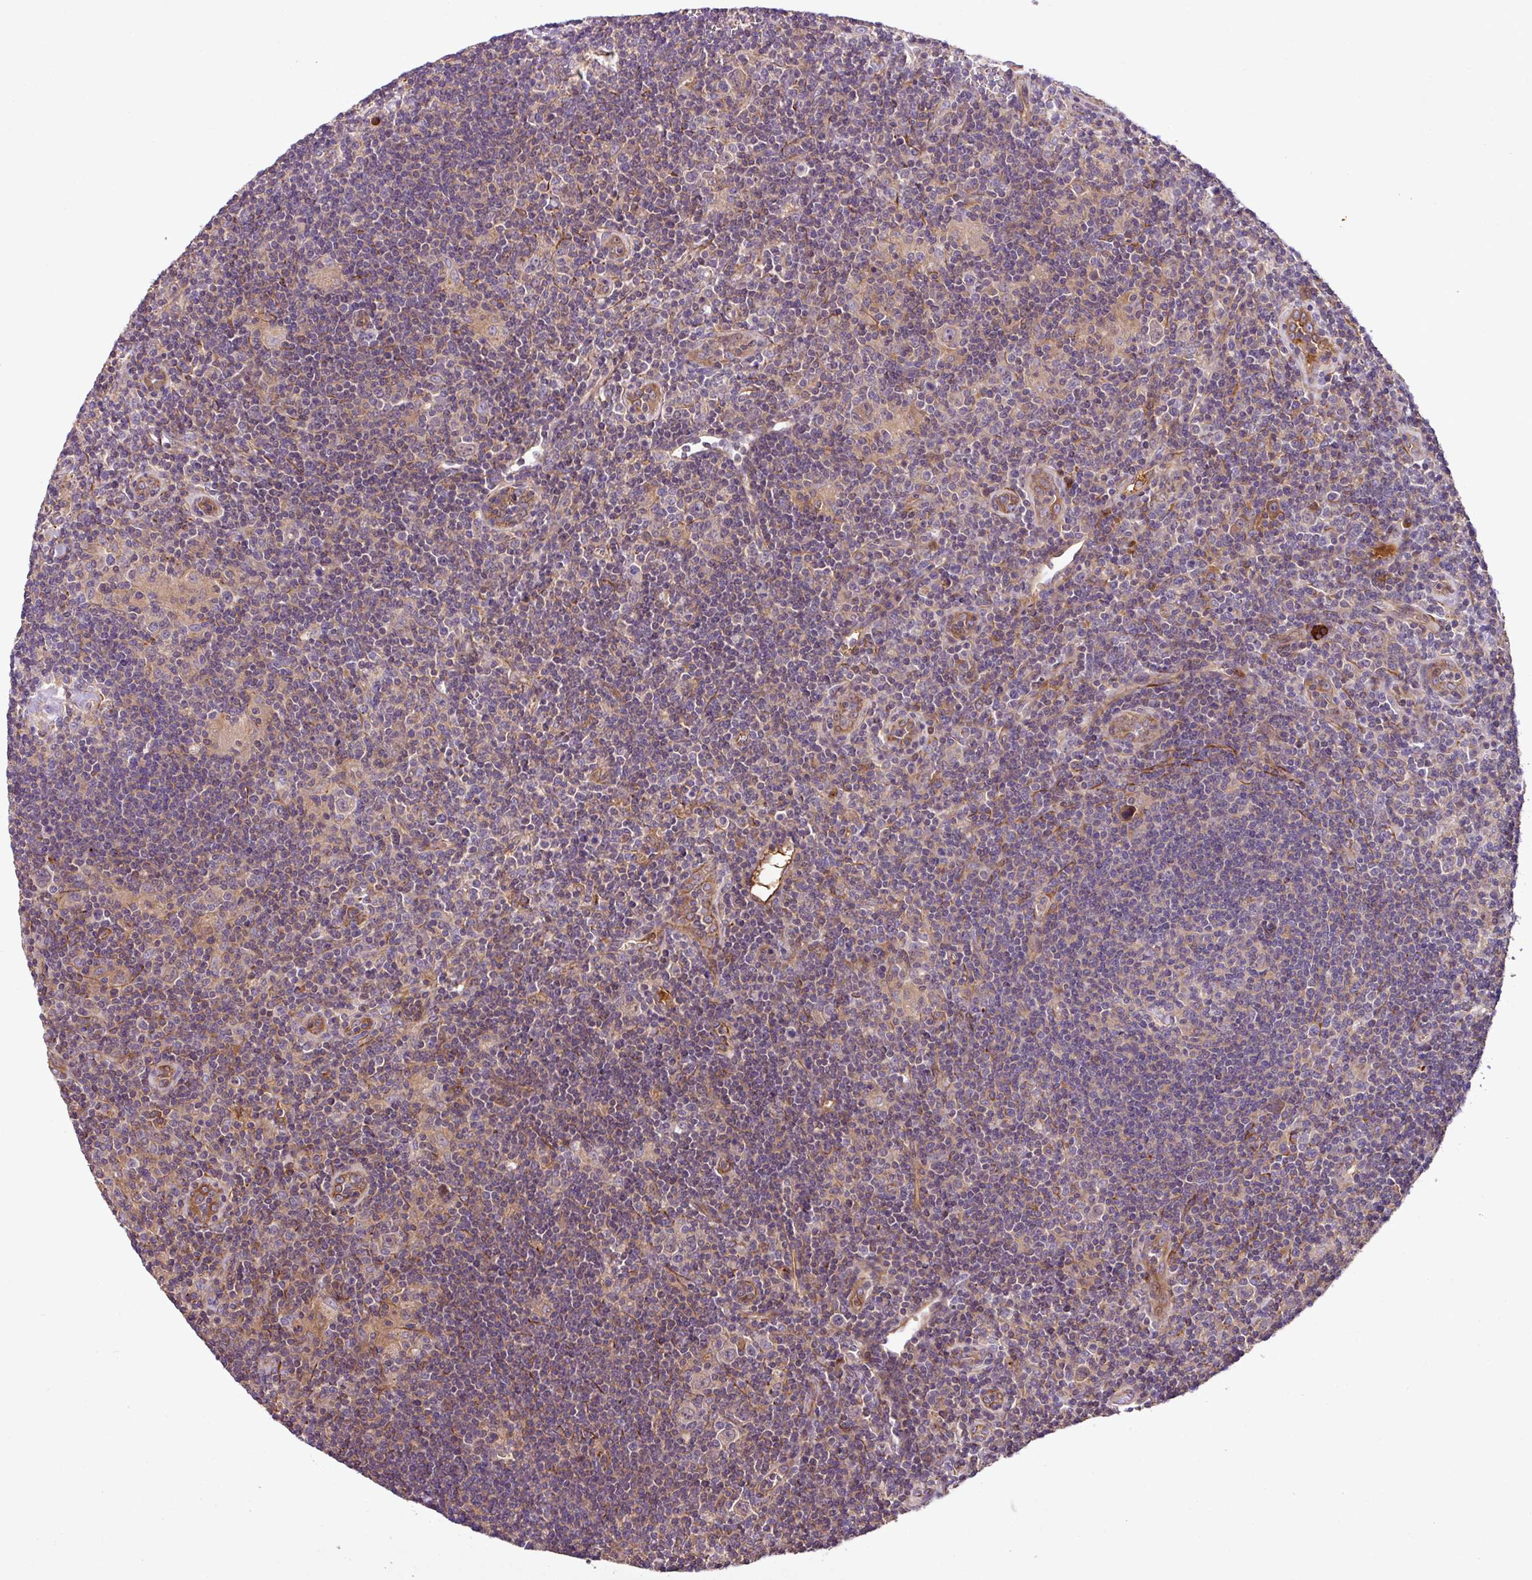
{"staining": {"intensity": "weak", "quantity": "<25%", "location": "cytoplasmic/membranous"}, "tissue": "lymphoma", "cell_type": "Tumor cells", "image_type": "cancer", "snomed": [{"axis": "morphology", "description": "Hodgkin's disease, NOS"}, {"axis": "topography", "description": "Lymph node"}], "caption": "This image is of lymphoma stained with immunohistochemistry (IHC) to label a protein in brown with the nuclei are counter-stained blue. There is no staining in tumor cells. (DAB immunohistochemistry (IHC), high magnification).", "gene": "ZNF266", "patient": {"sex": "female", "age": 57}}